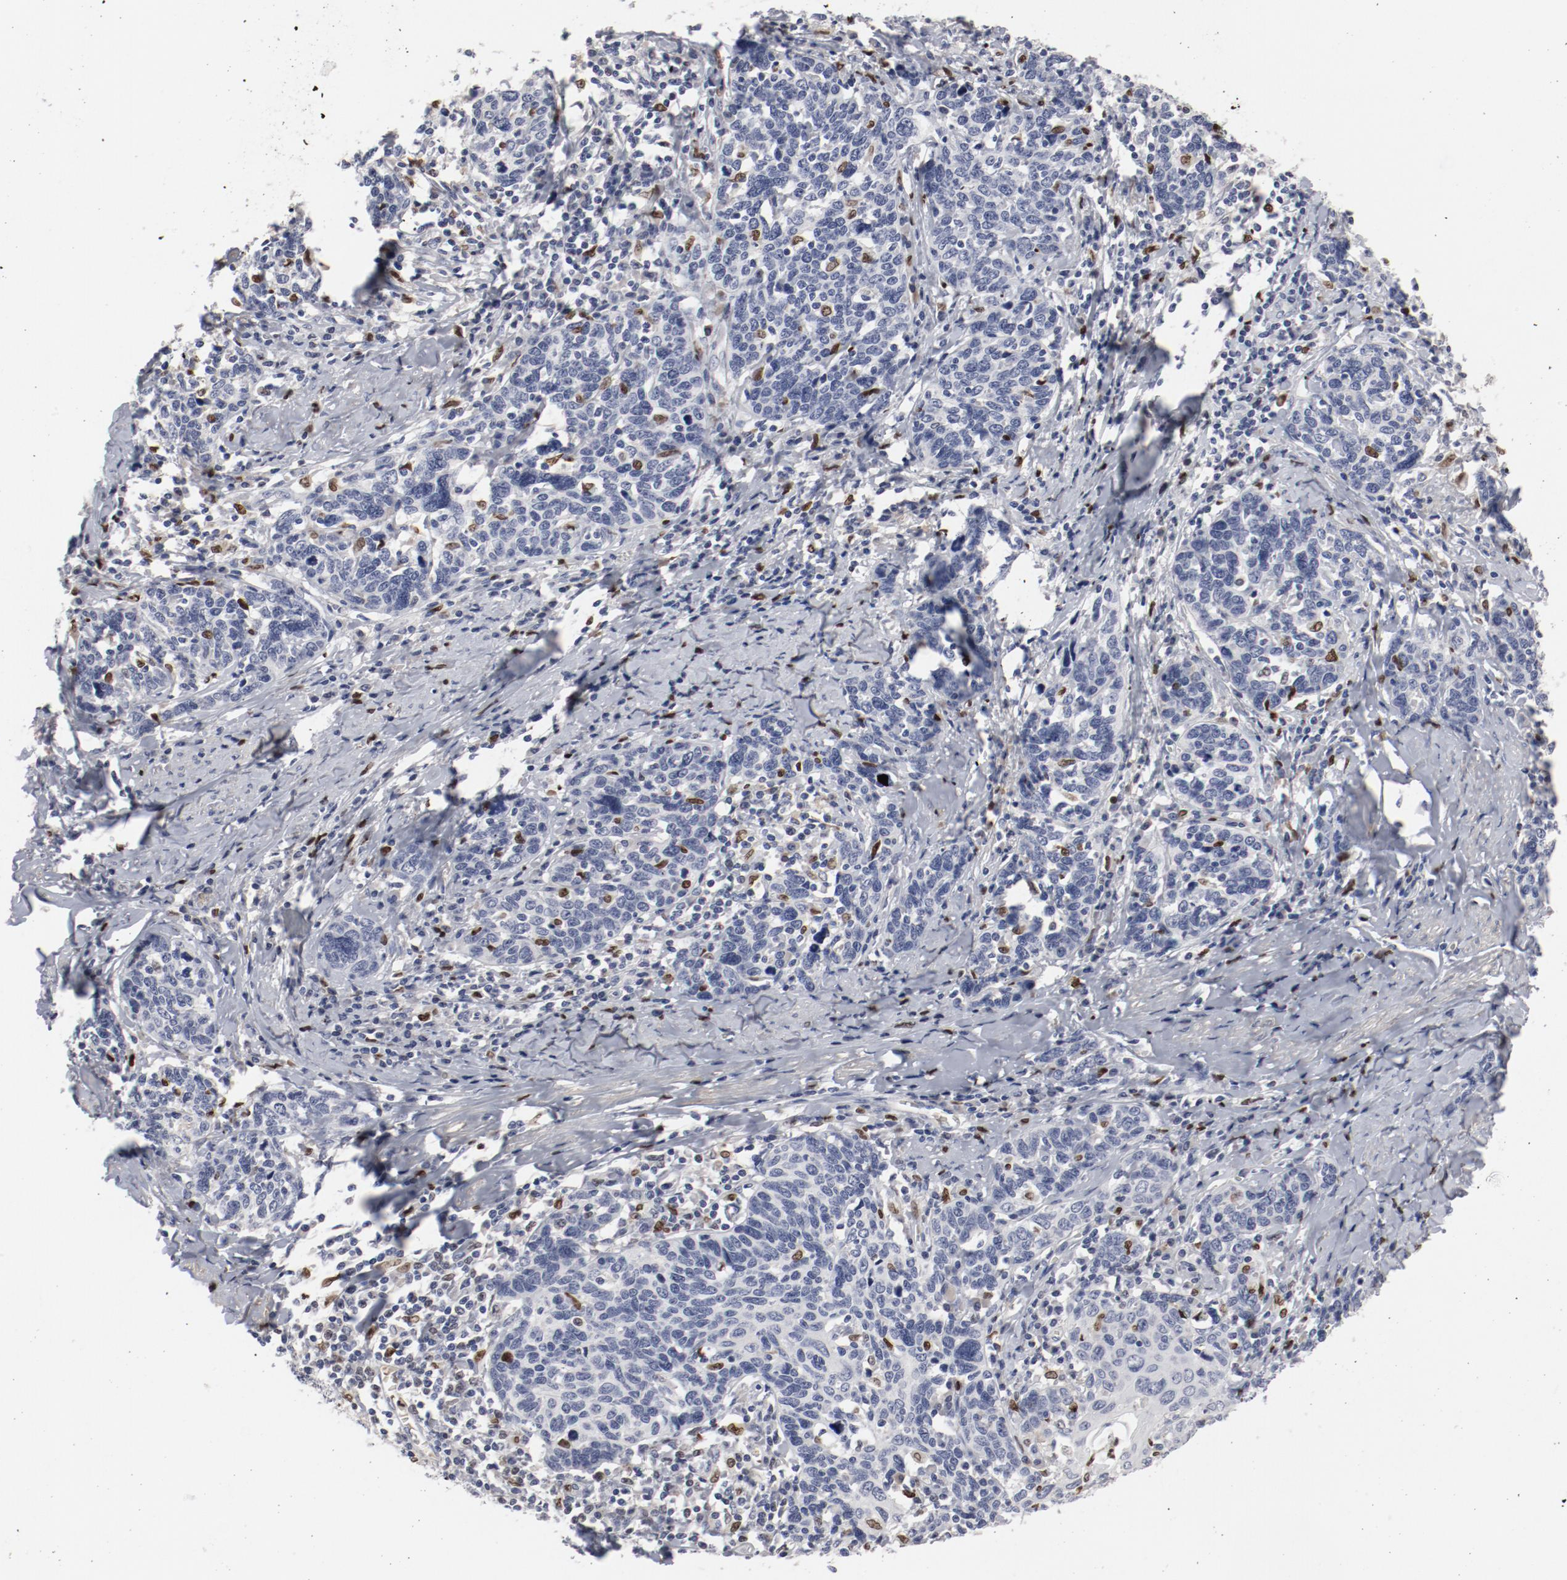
{"staining": {"intensity": "negative", "quantity": "none", "location": "none"}, "tissue": "cervical cancer", "cell_type": "Tumor cells", "image_type": "cancer", "snomed": [{"axis": "morphology", "description": "Squamous cell carcinoma, NOS"}, {"axis": "topography", "description": "Cervix"}], "caption": "IHC image of human squamous cell carcinoma (cervical) stained for a protein (brown), which shows no expression in tumor cells. (DAB immunohistochemistry (IHC), high magnification).", "gene": "SPI1", "patient": {"sex": "female", "age": 41}}